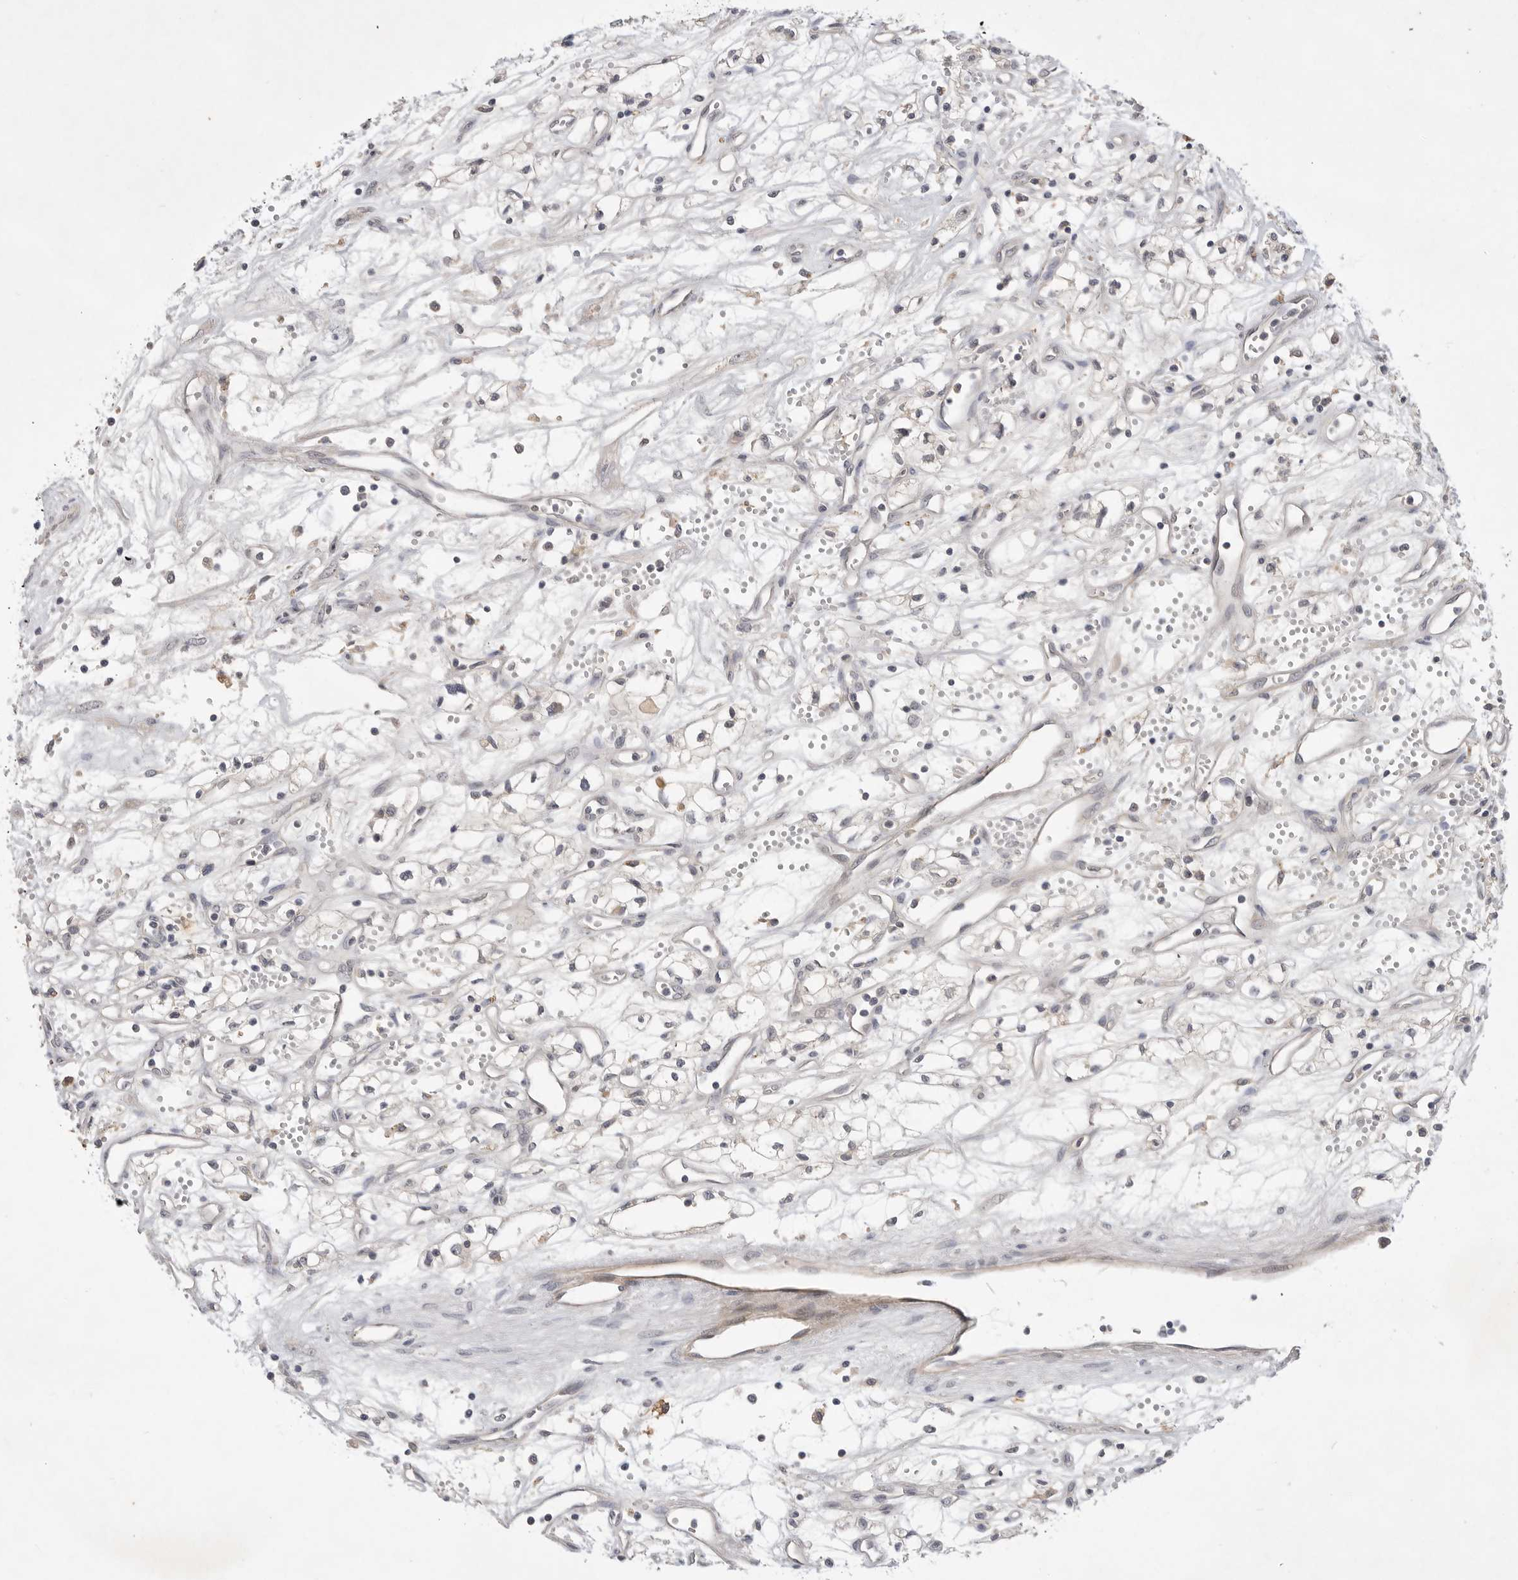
{"staining": {"intensity": "negative", "quantity": "none", "location": "none"}, "tissue": "renal cancer", "cell_type": "Tumor cells", "image_type": "cancer", "snomed": [{"axis": "morphology", "description": "Adenocarcinoma, NOS"}, {"axis": "topography", "description": "Kidney"}], "caption": "Immunohistochemistry image of adenocarcinoma (renal) stained for a protein (brown), which exhibits no expression in tumor cells.", "gene": "ITGAD", "patient": {"sex": "male", "age": 59}}